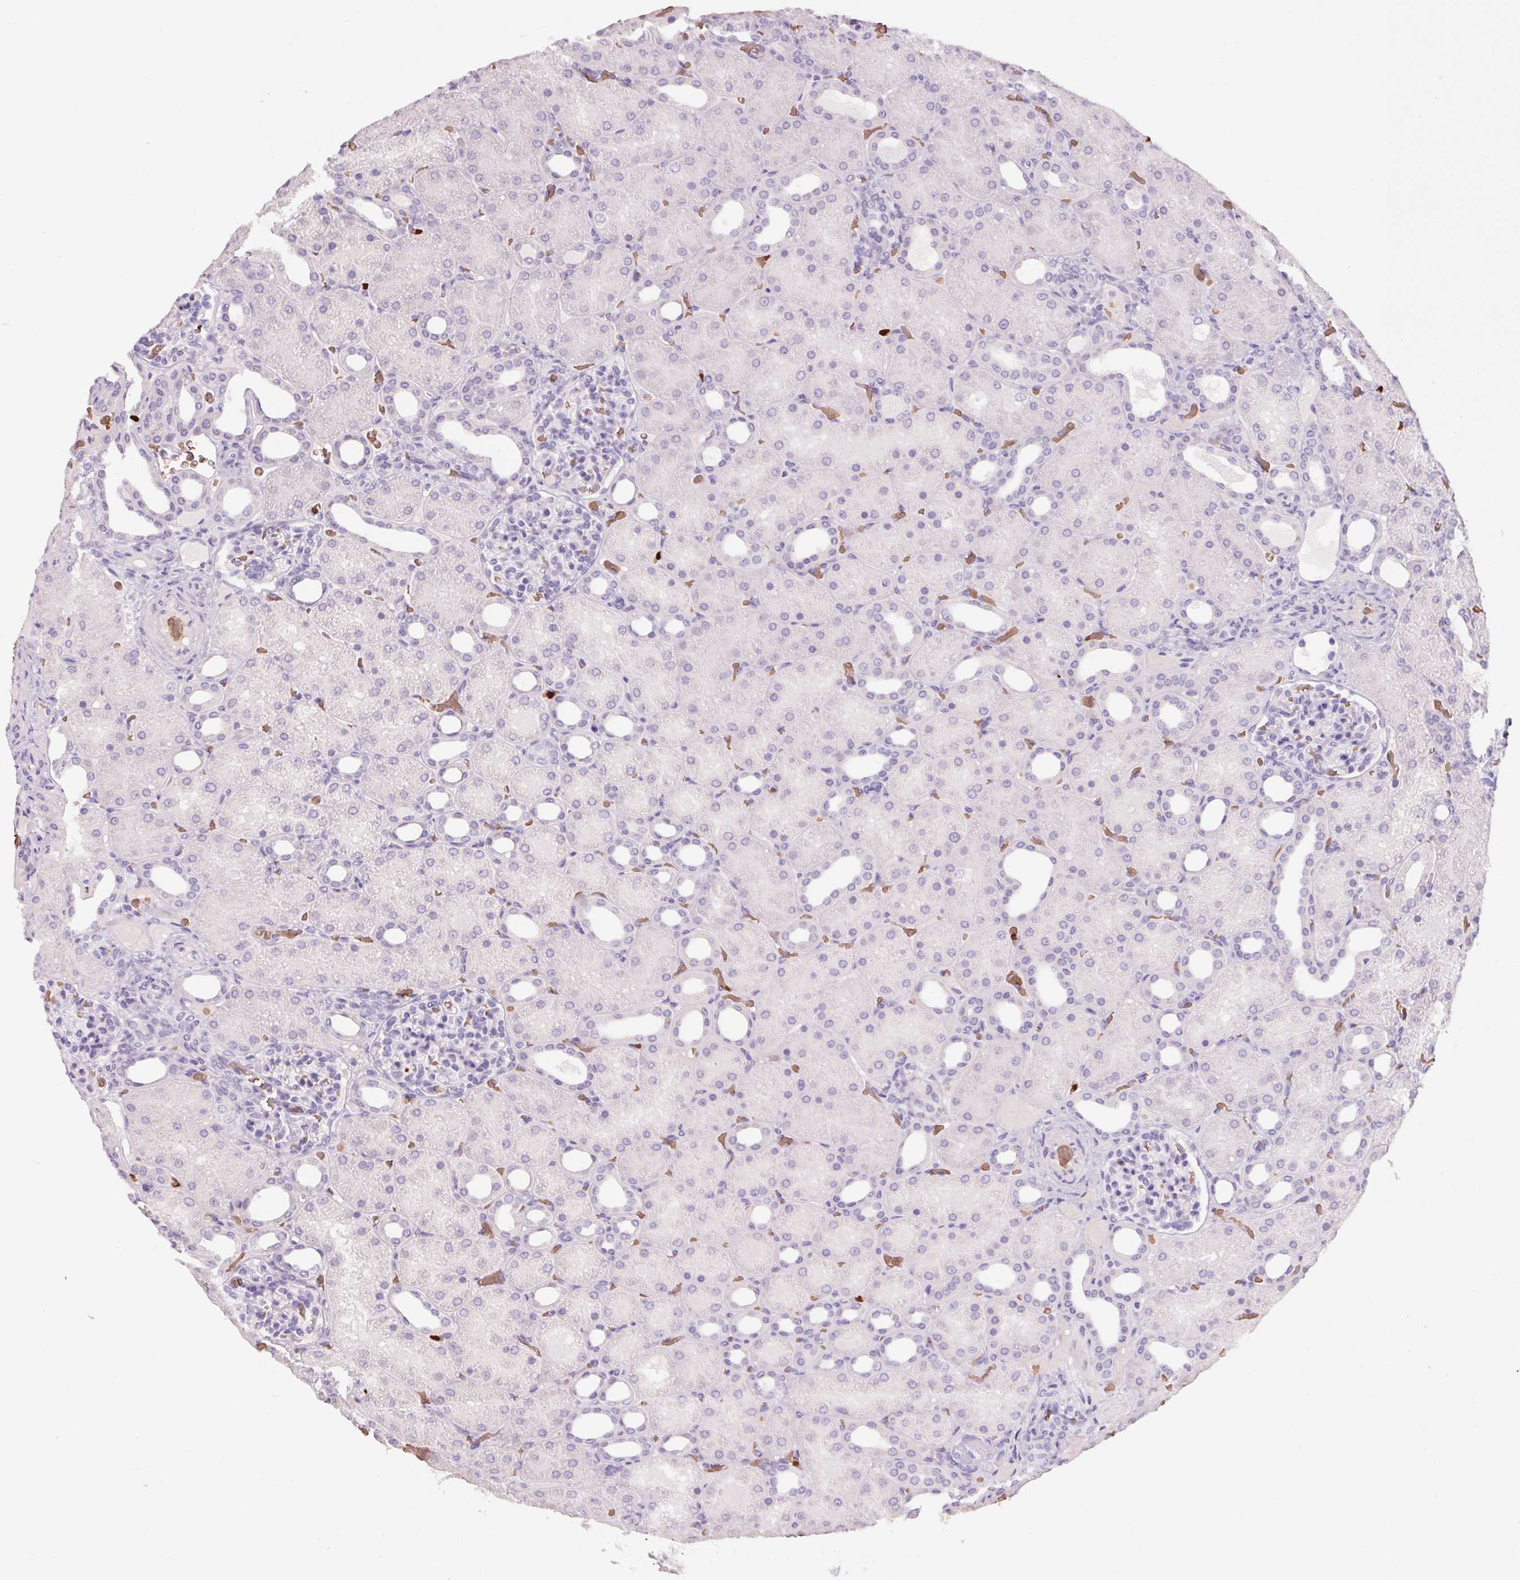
{"staining": {"intensity": "negative", "quantity": "none", "location": "none"}, "tissue": "kidney", "cell_type": "Cells in glomeruli", "image_type": "normal", "snomed": [{"axis": "morphology", "description": "Normal tissue, NOS"}, {"axis": "topography", "description": "Kidney"}], "caption": "A high-resolution photomicrograph shows immunohistochemistry (IHC) staining of unremarkable kidney, which demonstrates no significant staining in cells in glomeruli. Brightfield microscopy of IHC stained with DAB (brown) and hematoxylin (blue), captured at high magnification.", "gene": "HBQ1", "patient": {"sex": "male", "age": 2}}